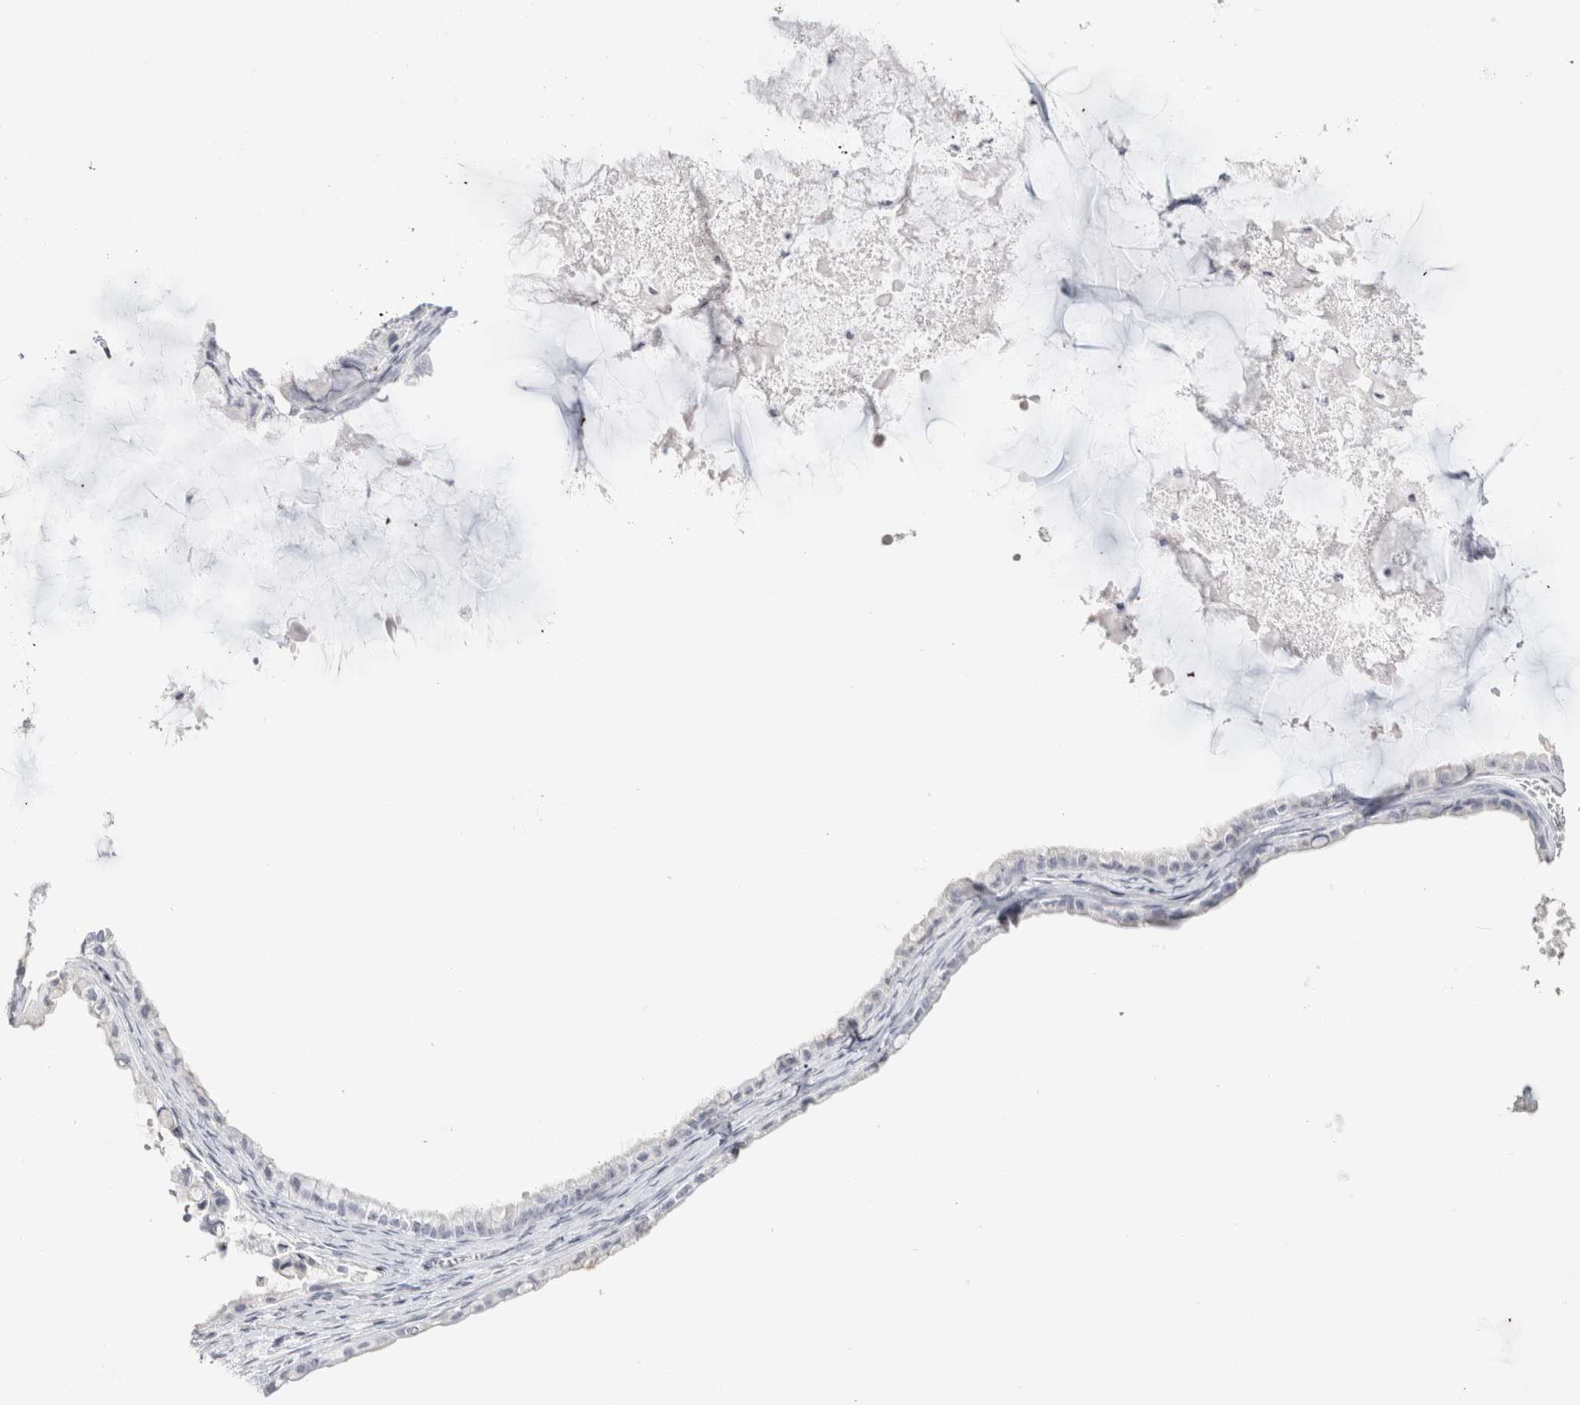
{"staining": {"intensity": "negative", "quantity": "none", "location": "none"}, "tissue": "ovarian cancer", "cell_type": "Tumor cells", "image_type": "cancer", "snomed": [{"axis": "morphology", "description": "Cystadenocarcinoma, mucinous, NOS"}, {"axis": "topography", "description": "Ovary"}], "caption": "Immunohistochemistry micrograph of human ovarian cancer (mucinous cystadenocarcinoma) stained for a protein (brown), which shows no positivity in tumor cells.", "gene": "GARIN1A", "patient": {"sex": "female", "age": 80}}